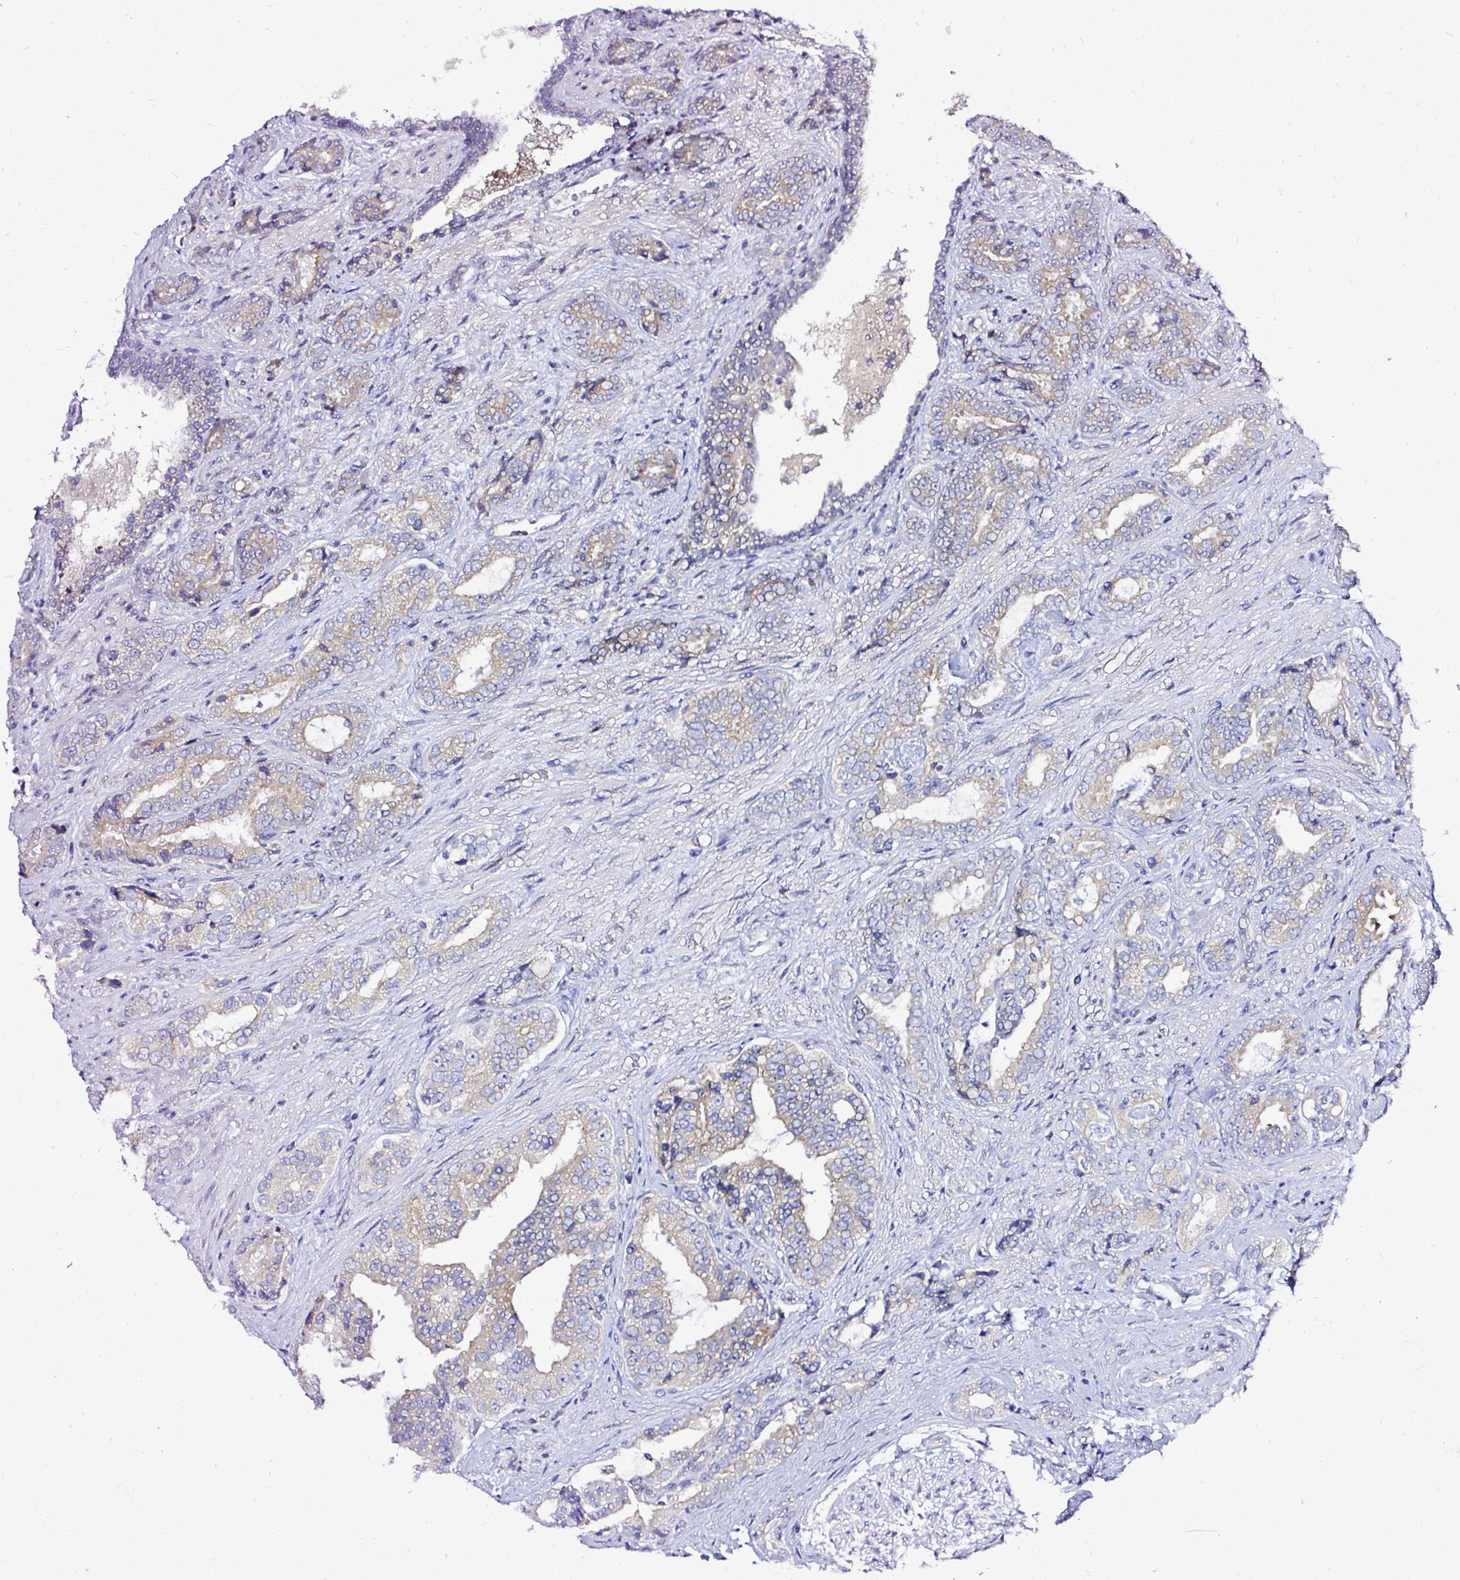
{"staining": {"intensity": "weak", "quantity": "25%-75%", "location": "cytoplasmic/membranous"}, "tissue": "prostate cancer", "cell_type": "Tumor cells", "image_type": "cancer", "snomed": [{"axis": "morphology", "description": "Adenocarcinoma, High grade"}, {"axis": "topography", "description": "Prostate"}], "caption": "Brown immunohistochemical staining in human adenocarcinoma (high-grade) (prostate) exhibits weak cytoplasmic/membranous expression in about 25%-75% of tumor cells. (DAB IHC with brightfield microscopy, high magnification).", "gene": "AMFR", "patient": {"sex": "male", "age": 71}}